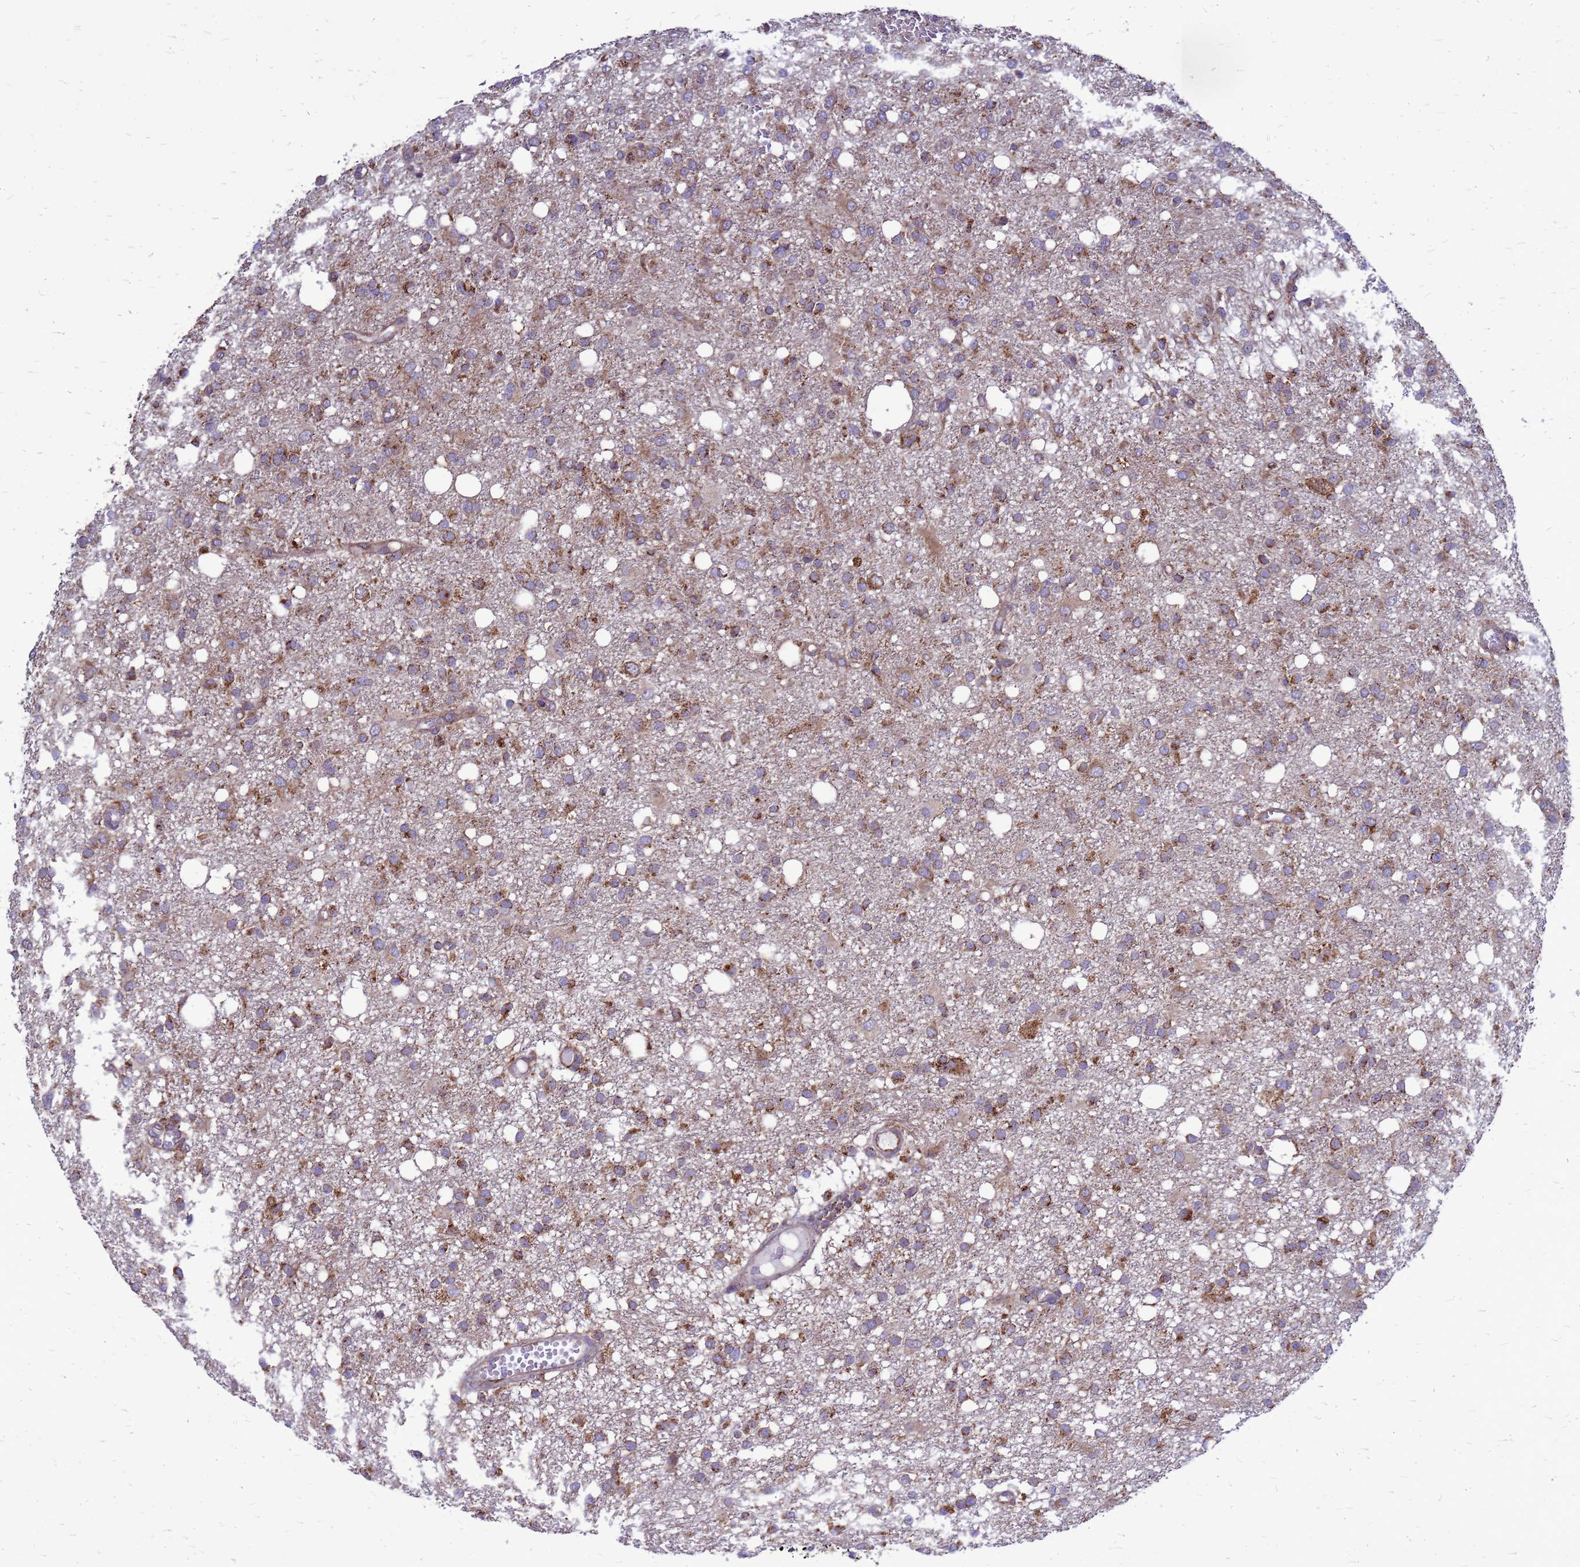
{"staining": {"intensity": "moderate", "quantity": "<25%", "location": "cytoplasmic/membranous"}, "tissue": "glioma", "cell_type": "Tumor cells", "image_type": "cancer", "snomed": [{"axis": "morphology", "description": "Glioma, malignant, High grade"}, {"axis": "topography", "description": "Brain"}], "caption": "Human glioma stained for a protein (brown) reveals moderate cytoplasmic/membranous positive positivity in about <25% of tumor cells.", "gene": "FSTL4", "patient": {"sex": "female", "age": 59}}